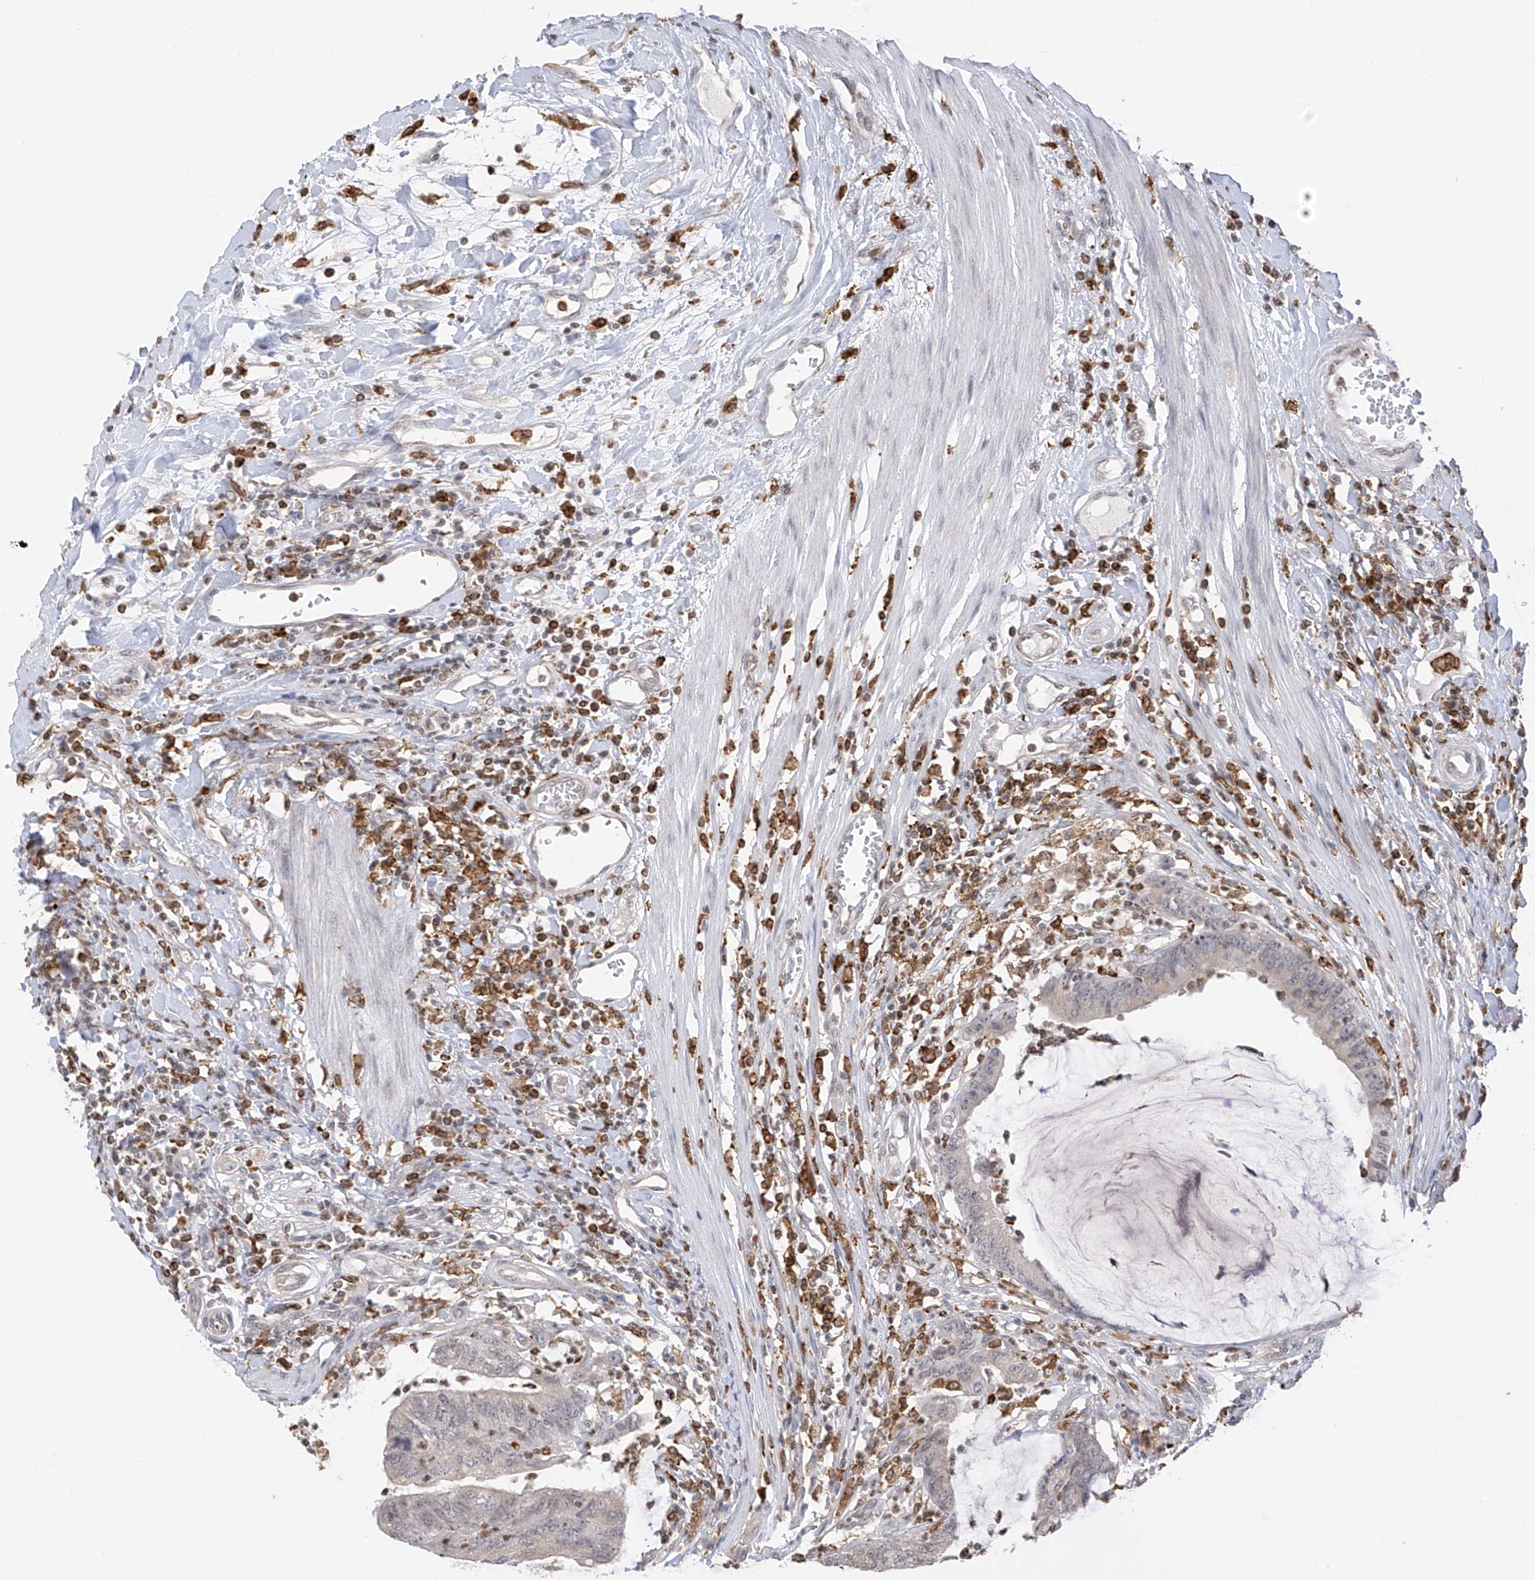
{"staining": {"intensity": "negative", "quantity": "none", "location": "none"}, "tissue": "colorectal cancer", "cell_type": "Tumor cells", "image_type": "cancer", "snomed": [{"axis": "morphology", "description": "Adenocarcinoma, NOS"}, {"axis": "topography", "description": "Rectum"}], "caption": "A micrograph of colorectal cancer (adenocarcinoma) stained for a protein displays no brown staining in tumor cells.", "gene": "TBXAS1", "patient": {"sex": "female", "age": 66}}